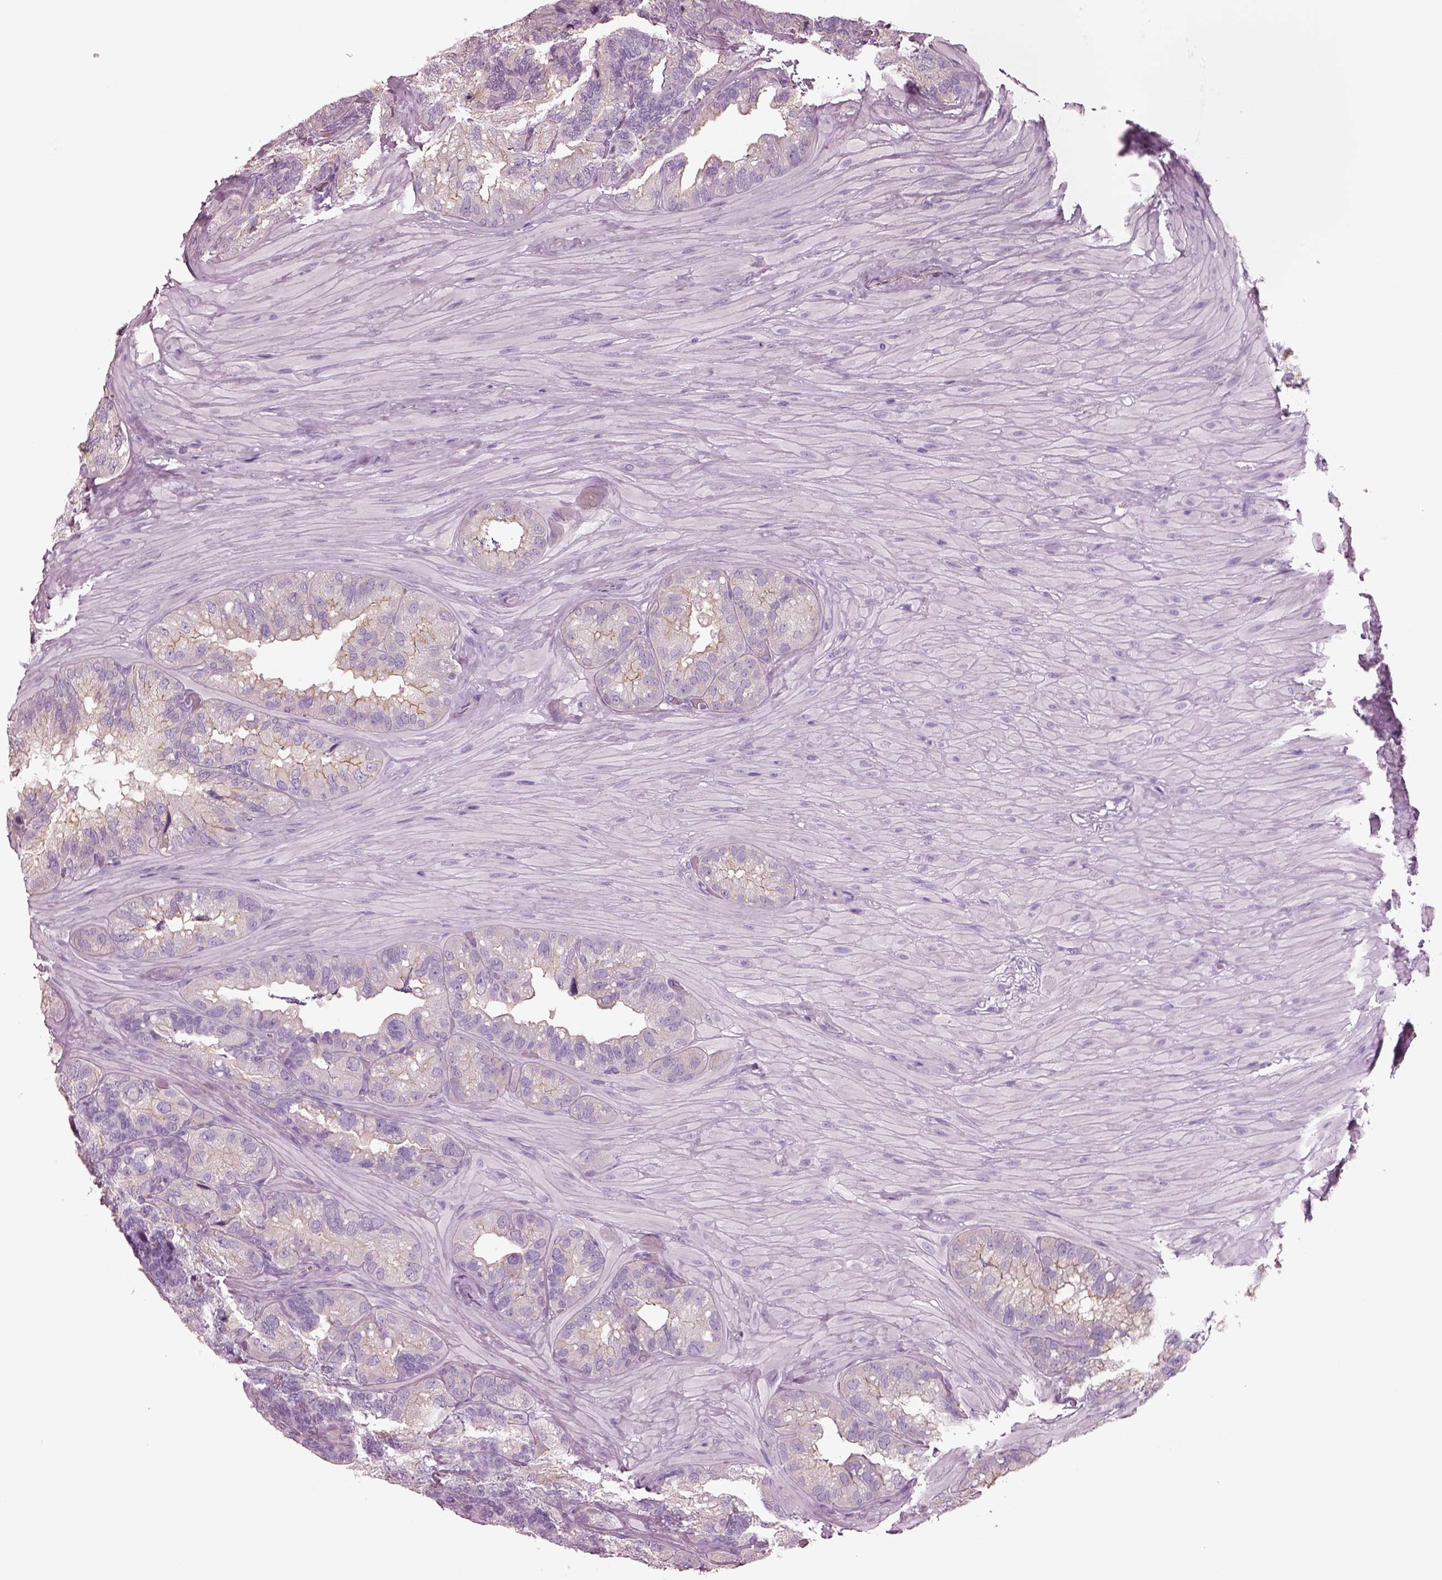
{"staining": {"intensity": "negative", "quantity": "none", "location": "none"}, "tissue": "seminal vesicle", "cell_type": "Glandular cells", "image_type": "normal", "snomed": [{"axis": "morphology", "description": "Normal tissue, NOS"}, {"axis": "topography", "description": "Seminal veicle"}], "caption": "There is no significant expression in glandular cells of seminal vesicle. (Immunohistochemistry (ihc), brightfield microscopy, high magnification).", "gene": "IGLL1", "patient": {"sex": "male", "age": 60}}